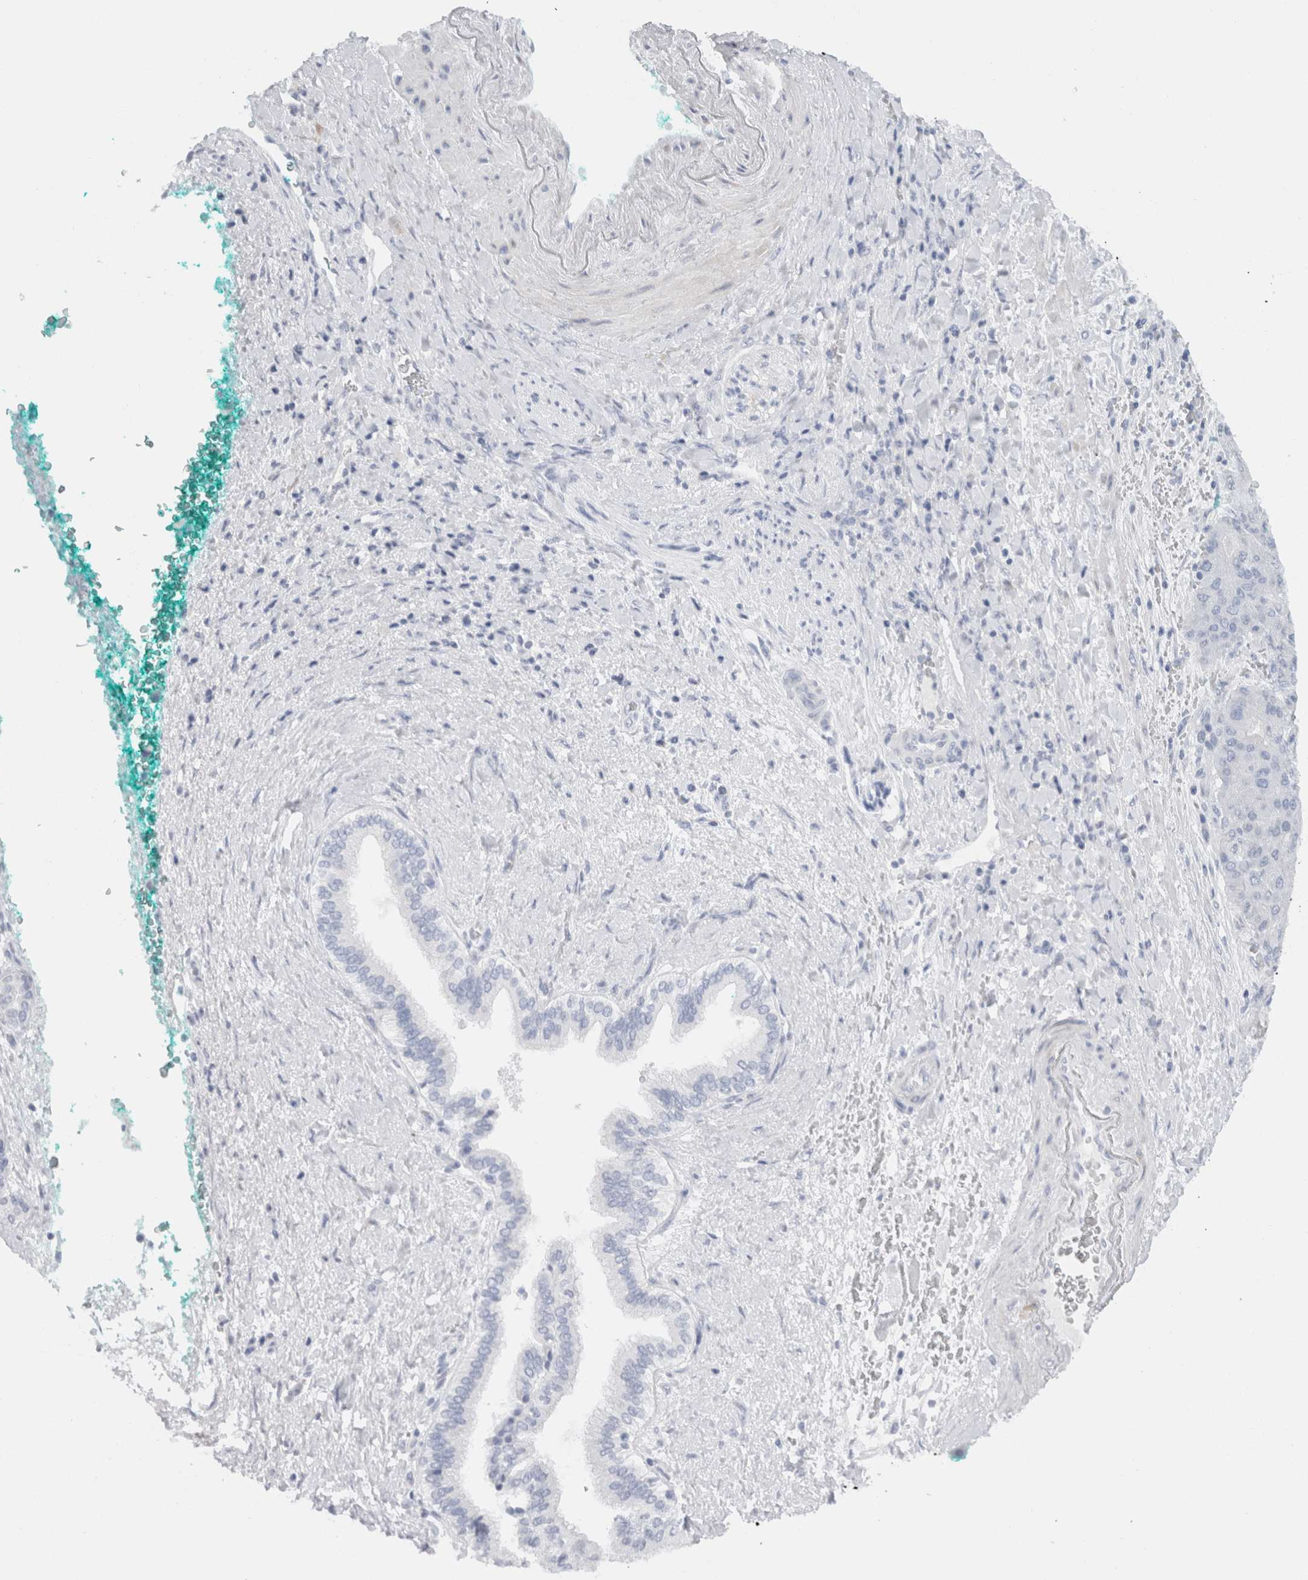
{"staining": {"intensity": "negative", "quantity": "none", "location": "none"}, "tissue": "liver cancer", "cell_type": "Tumor cells", "image_type": "cancer", "snomed": [{"axis": "morphology", "description": "Carcinoma, Hepatocellular, NOS"}, {"axis": "topography", "description": "Liver"}], "caption": "Photomicrograph shows no protein positivity in tumor cells of hepatocellular carcinoma (liver) tissue. (DAB immunohistochemistry visualized using brightfield microscopy, high magnification).", "gene": "C9orf50", "patient": {"sex": "male", "age": 65}}